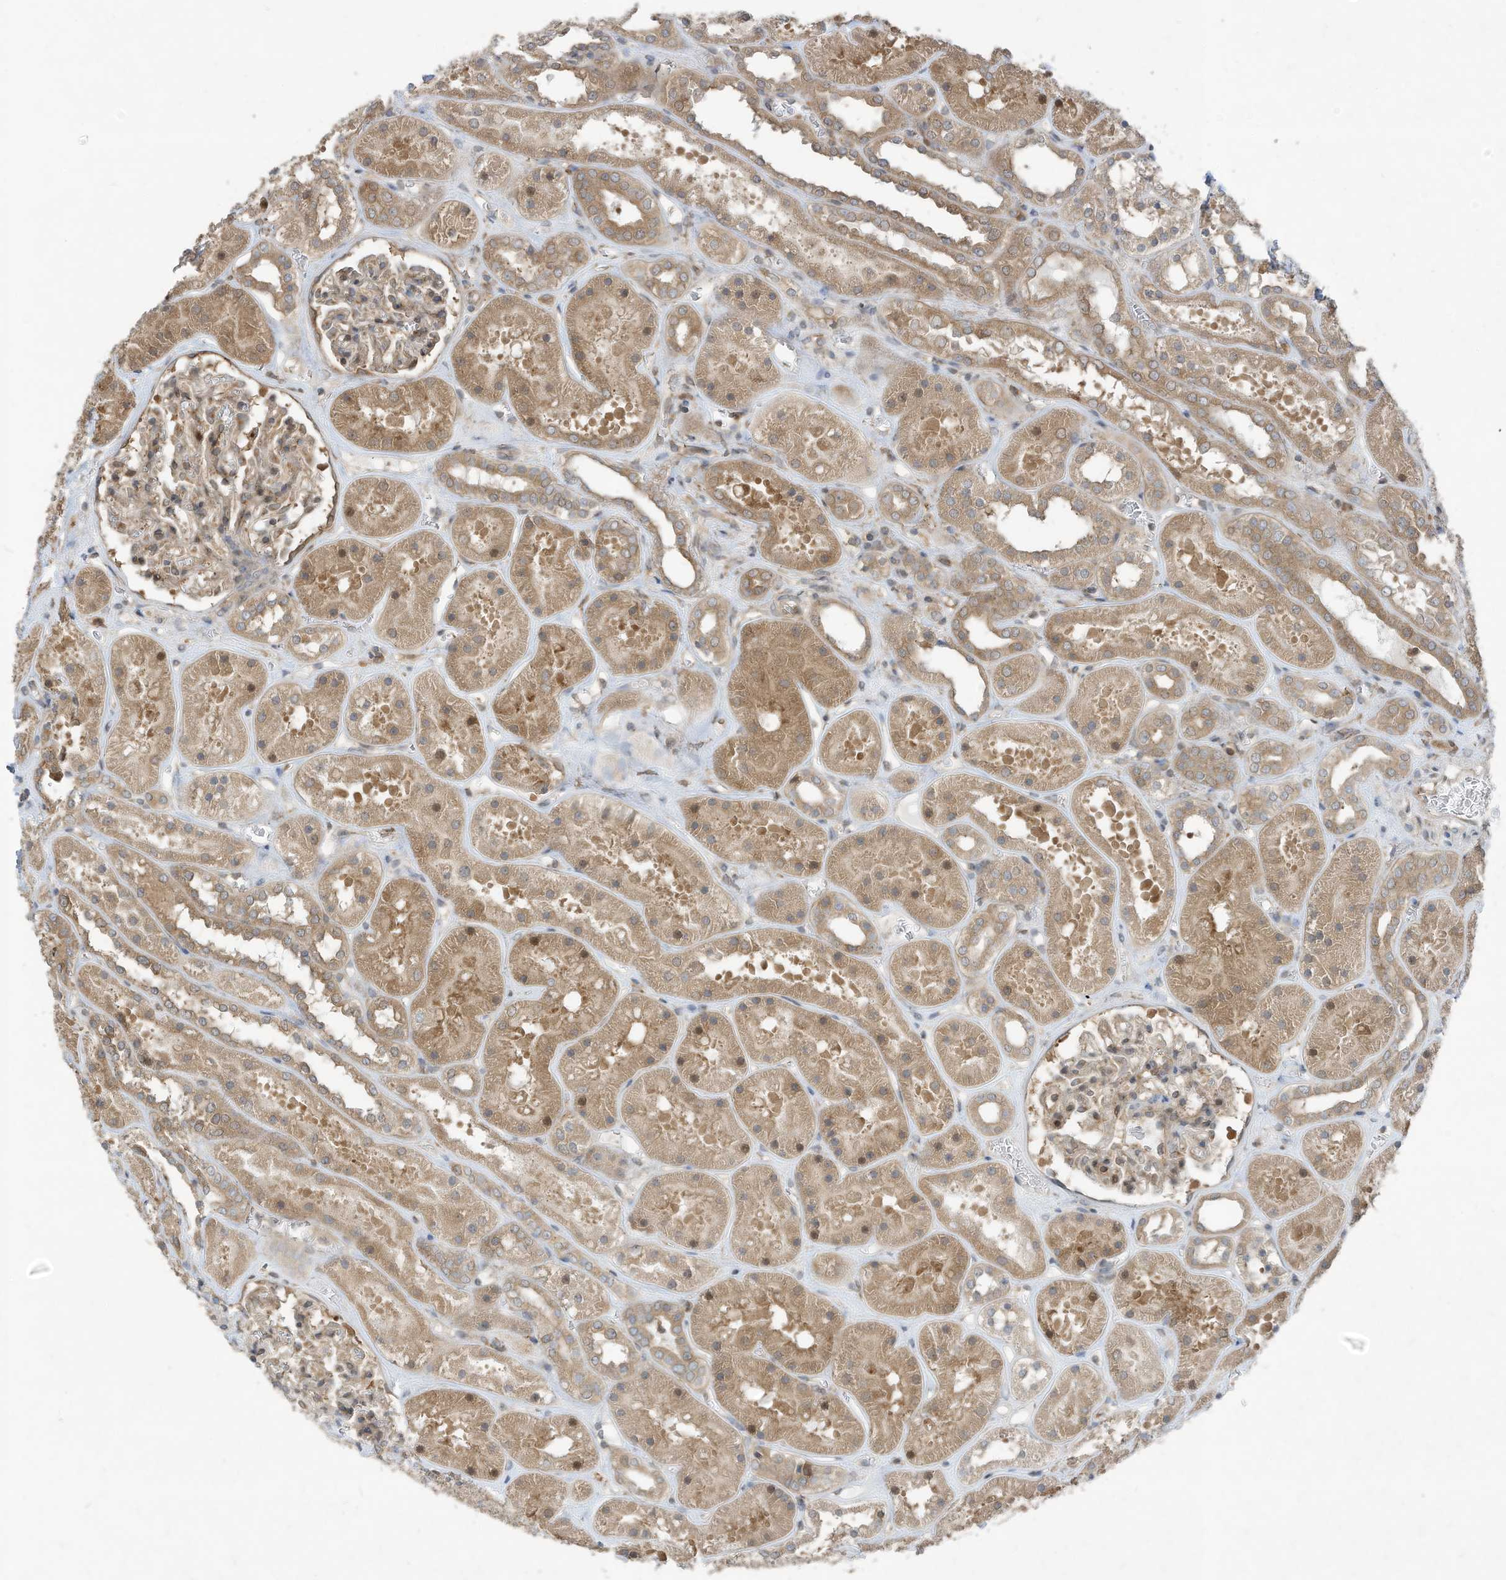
{"staining": {"intensity": "weak", "quantity": "25%-75%", "location": "cytoplasmic/membranous"}, "tissue": "kidney", "cell_type": "Cells in glomeruli", "image_type": "normal", "snomed": [{"axis": "morphology", "description": "Normal tissue, NOS"}, {"axis": "topography", "description": "Kidney"}], "caption": "This micrograph demonstrates immunohistochemistry (IHC) staining of normal human kidney, with low weak cytoplasmic/membranous expression in about 25%-75% of cells in glomeruli.", "gene": "USE1", "patient": {"sex": "female", "age": 41}}